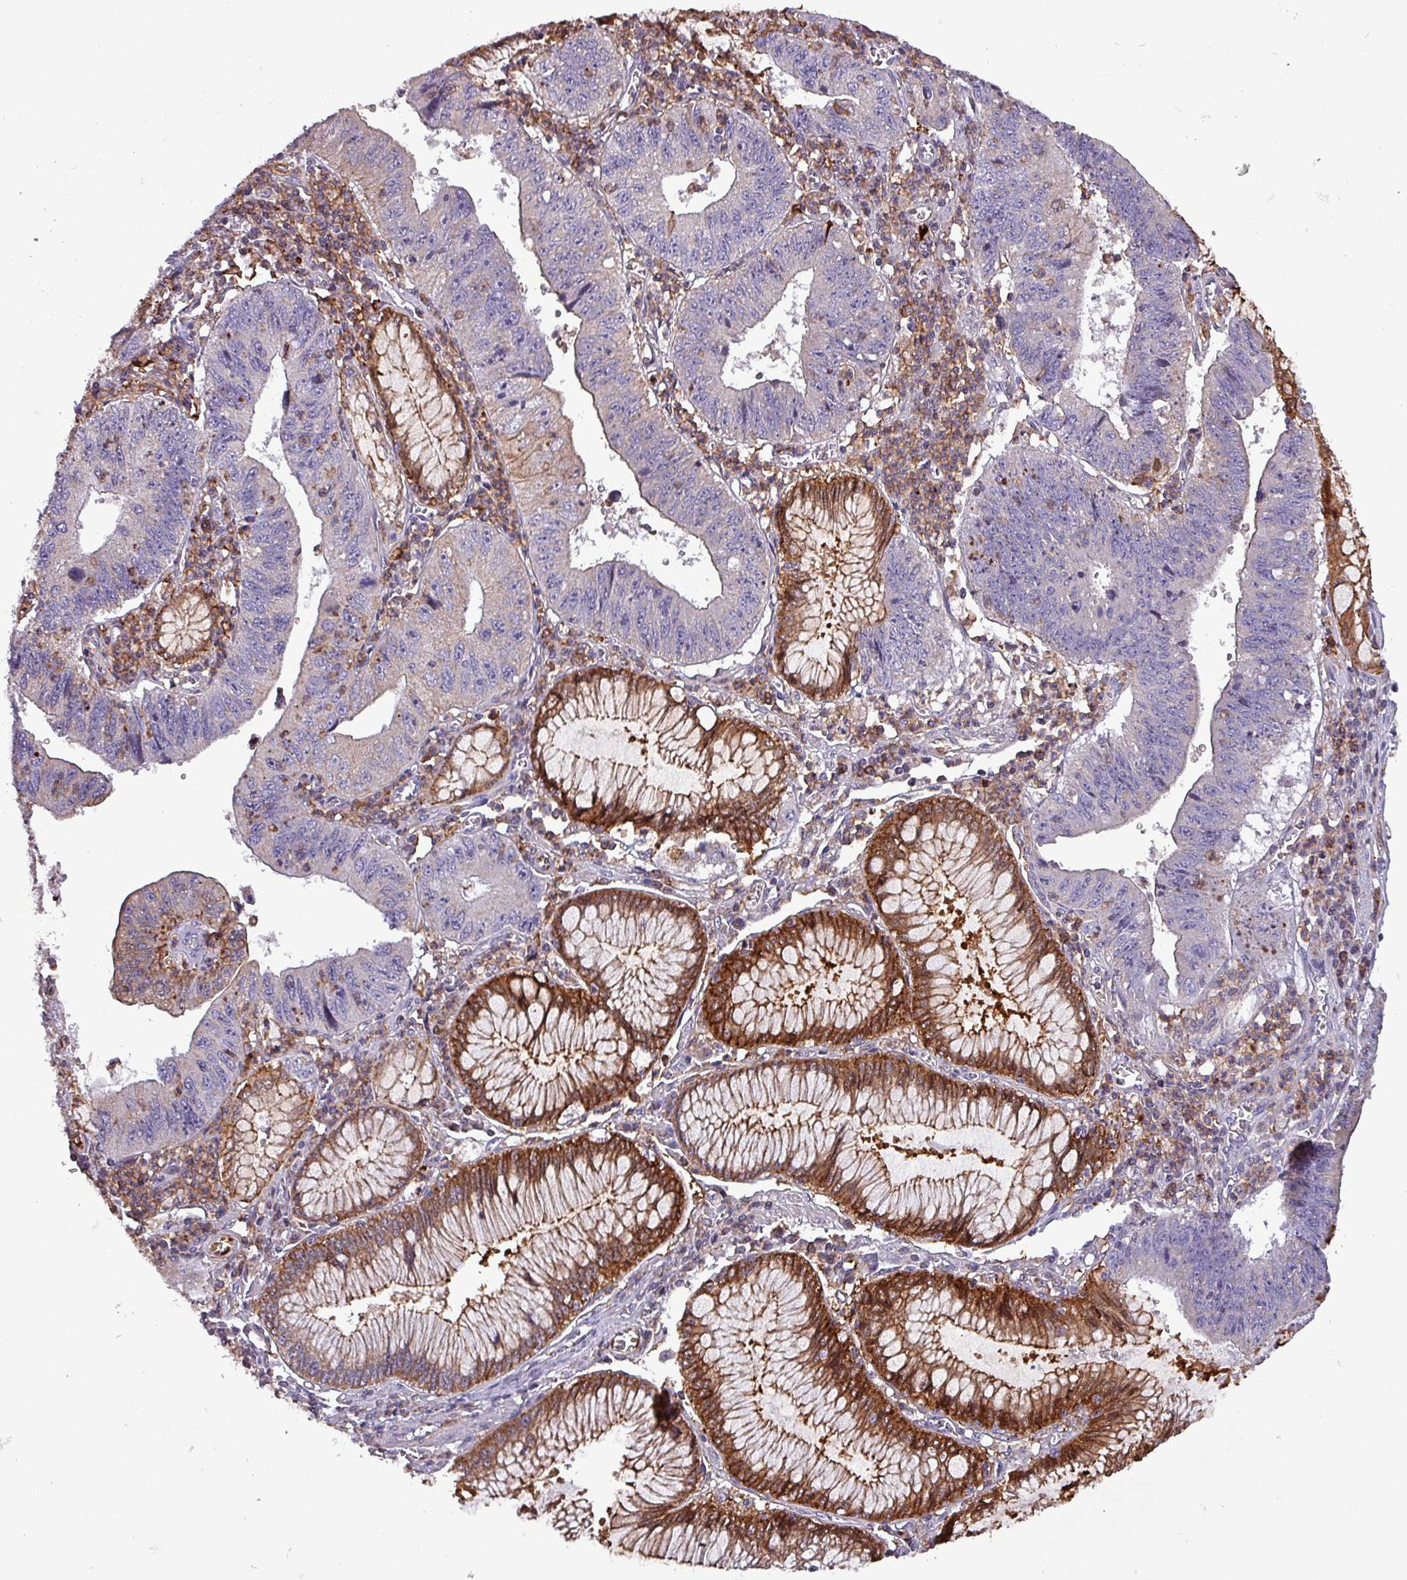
{"staining": {"intensity": "weak", "quantity": "<25%", "location": "cytoplasmic/membranous"}, "tissue": "stomach cancer", "cell_type": "Tumor cells", "image_type": "cancer", "snomed": [{"axis": "morphology", "description": "Adenocarcinoma, NOS"}, {"axis": "topography", "description": "Stomach"}], "caption": "Tumor cells are negative for protein expression in human adenocarcinoma (stomach).", "gene": "SCIN", "patient": {"sex": "male", "age": 59}}